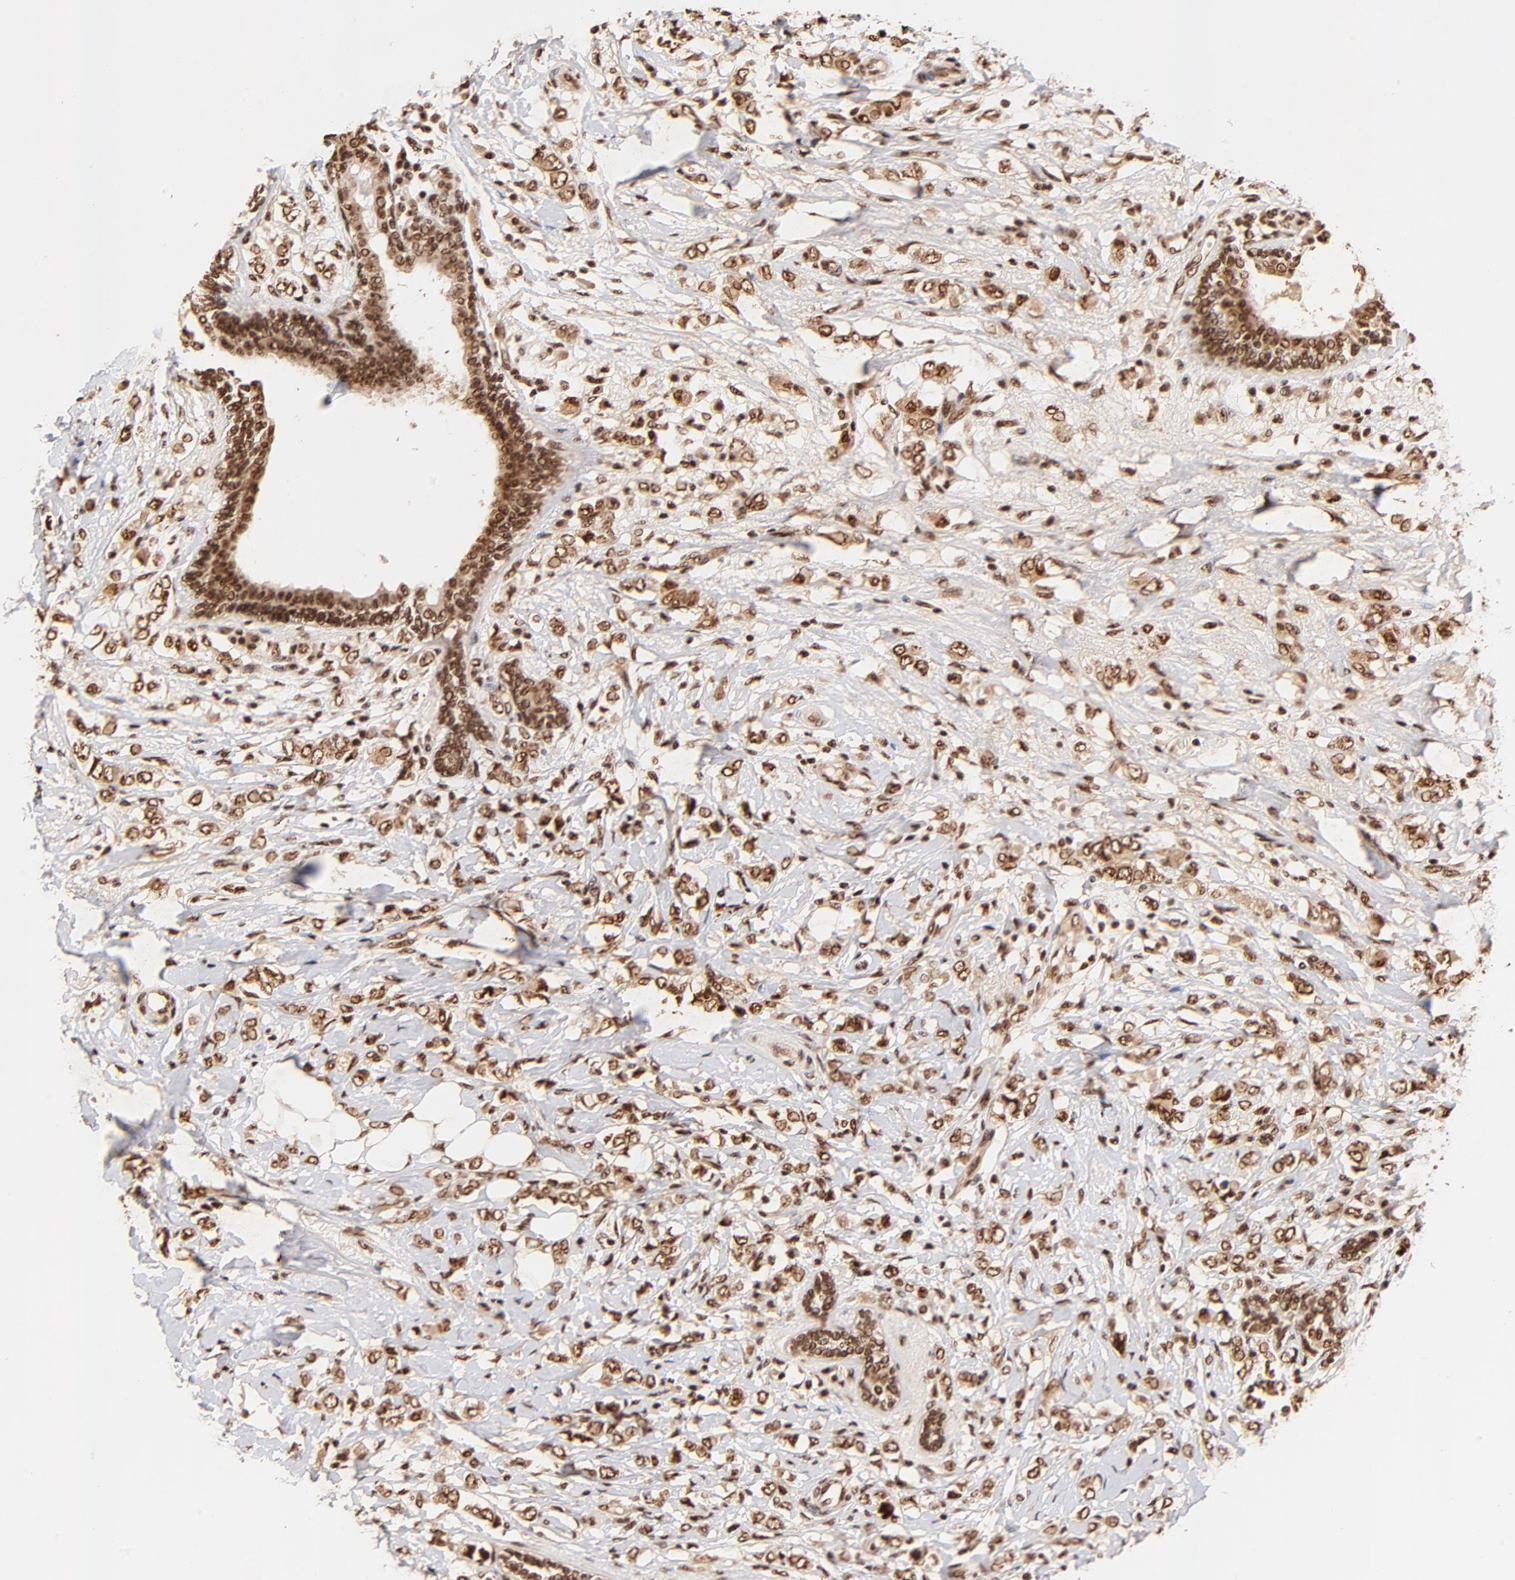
{"staining": {"intensity": "strong", "quantity": ">75%", "location": "cytoplasmic/membranous,nuclear"}, "tissue": "breast cancer", "cell_type": "Tumor cells", "image_type": "cancer", "snomed": [{"axis": "morphology", "description": "Normal tissue, NOS"}, {"axis": "morphology", "description": "Lobular carcinoma"}, {"axis": "topography", "description": "Breast"}], "caption": "A brown stain shows strong cytoplasmic/membranous and nuclear positivity of a protein in human lobular carcinoma (breast) tumor cells.", "gene": "MED12", "patient": {"sex": "female", "age": 47}}